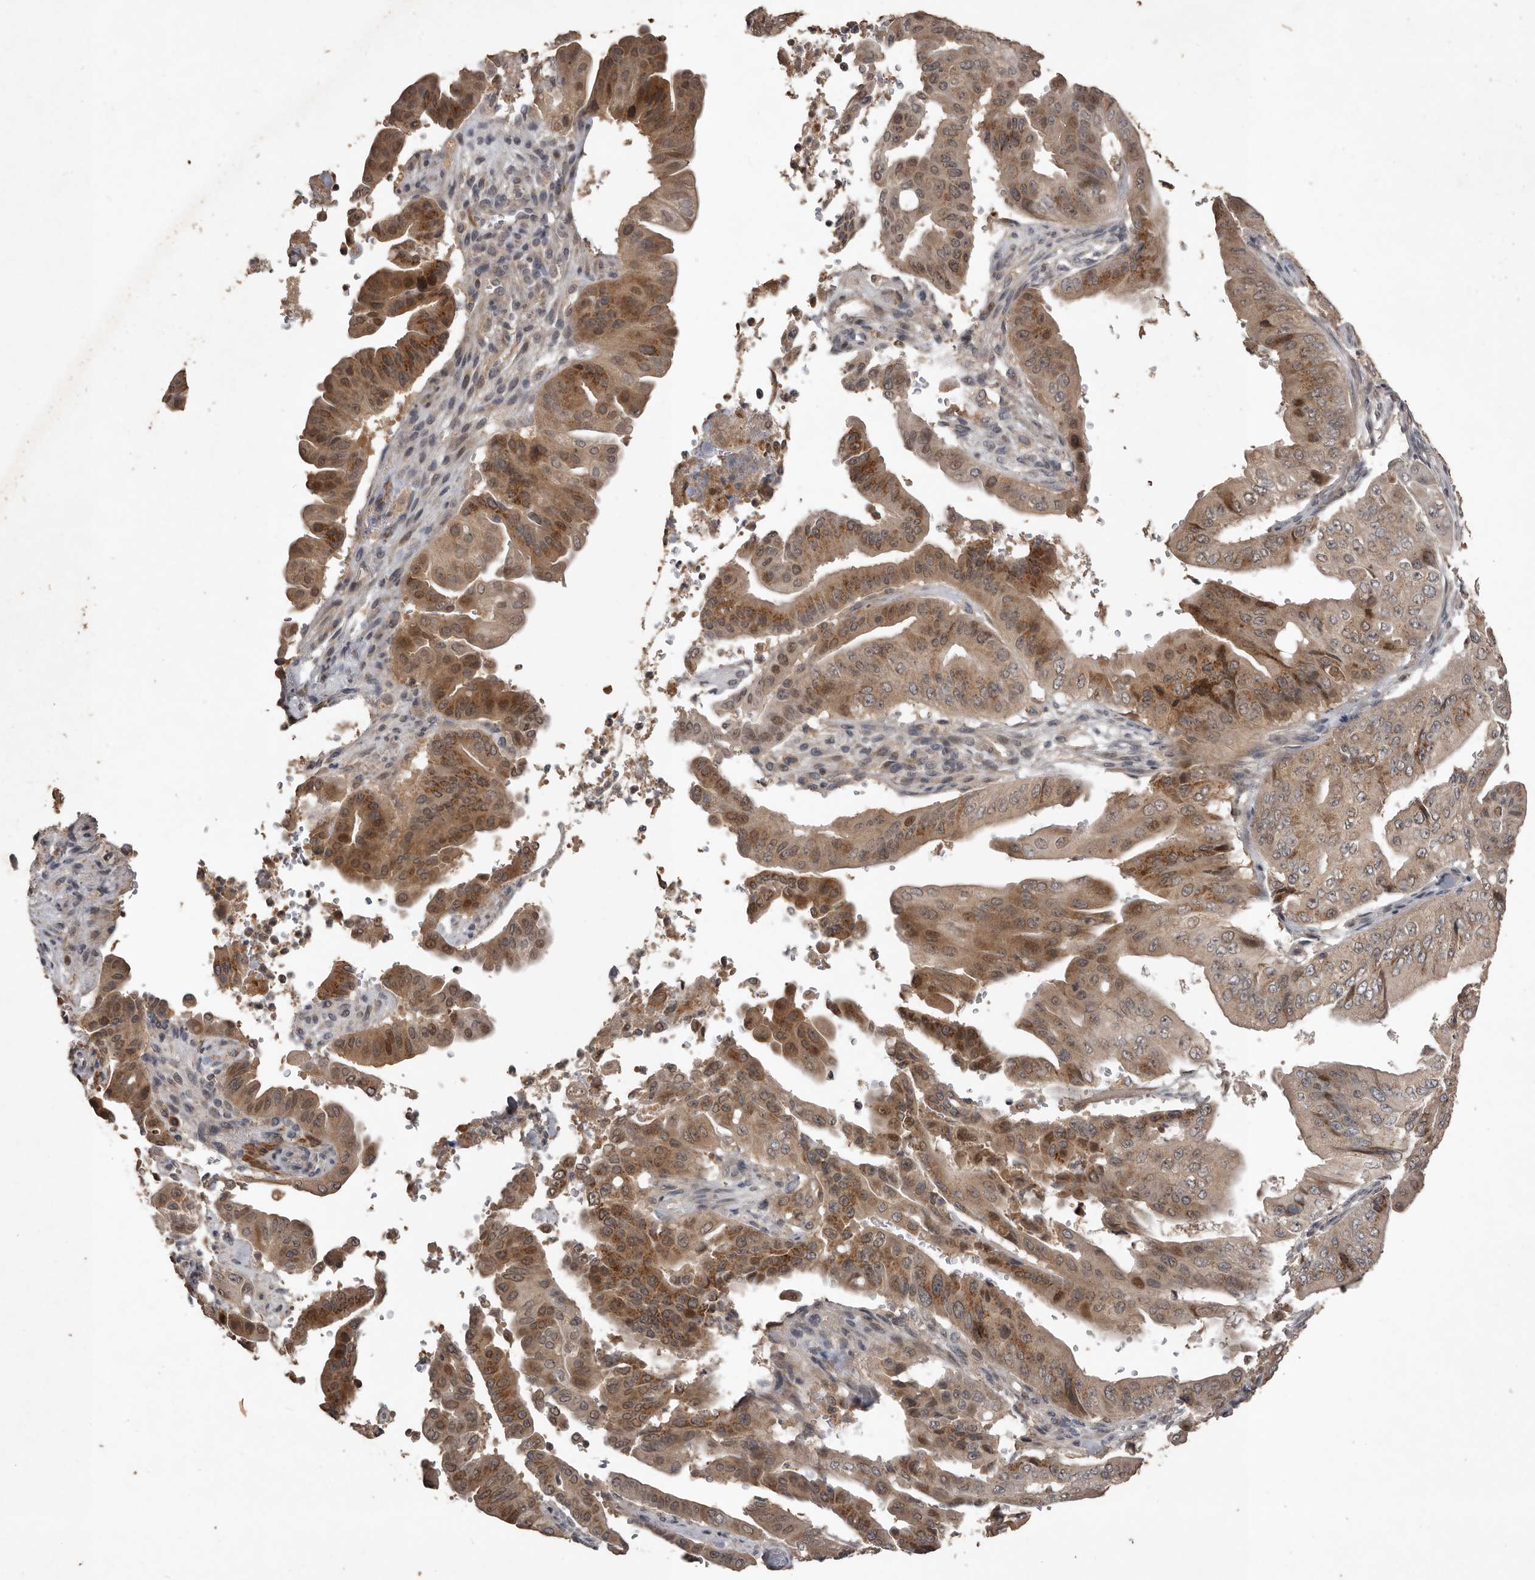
{"staining": {"intensity": "moderate", "quantity": ">75%", "location": "cytoplasmic/membranous"}, "tissue": "pancreatic cancer", "cell_type": "Tumor cells", "image_type": "cancer", "snomed": [{"axis": "morphology", "description": "Adenocarcinoma, NOS"}, {"axis": "topography", "description": "Pancreas"}], "caption": "The photomicrograph reveals immunohistochemical staining of pancreatic cancer. There is moderate cytoplasmic/membranous positivity is identified in approximately >75% of tumor cells. Nuclei are stained in blue.", "gene": "BAMBI", "patient": {"sex": "female", "age": 77}}